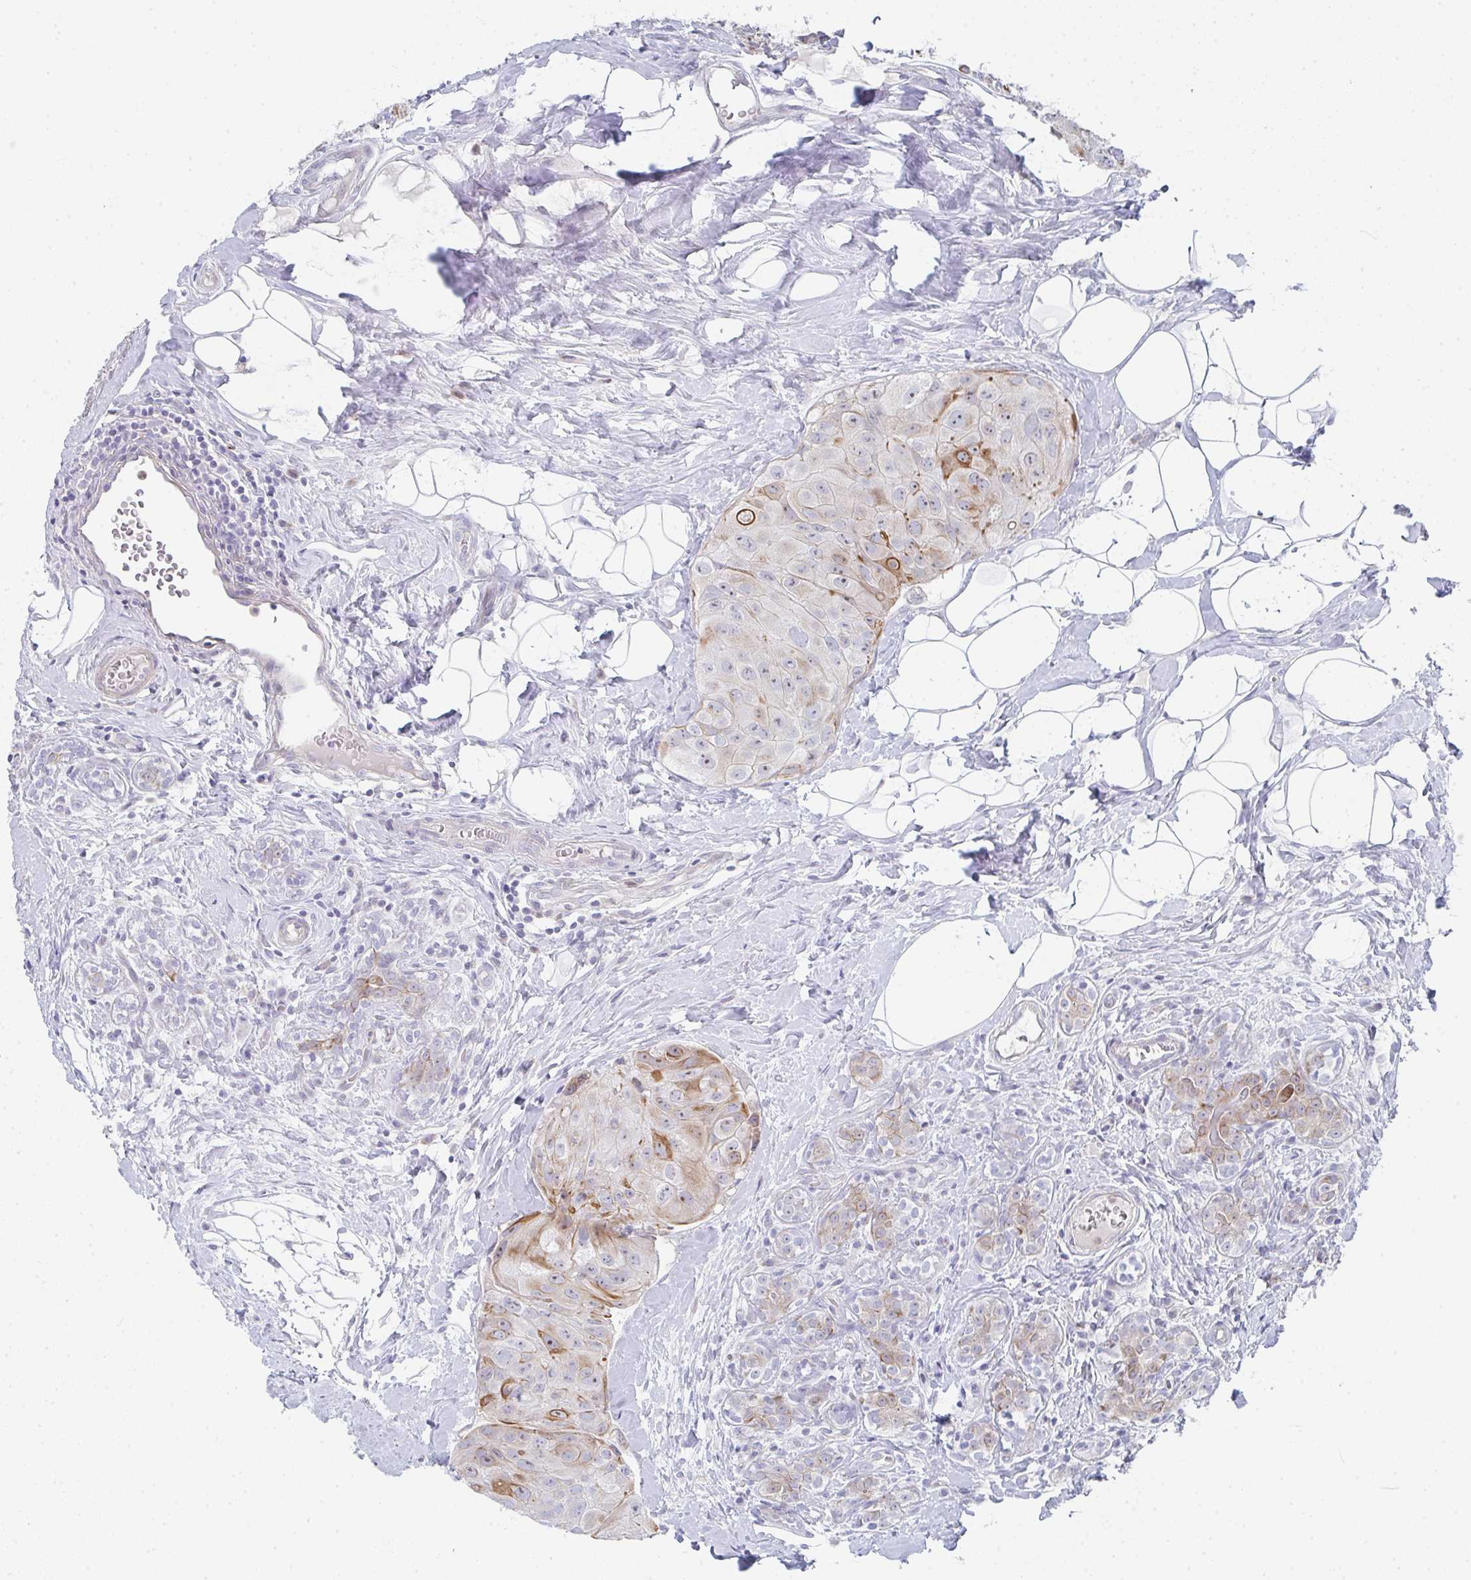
{"staining": {"intensity": "strong", "quantity": "<25%", "location": "cytoplasmic/membranous,nuclear"}, "tissue": "breast cancer", "cell_type": "Tumor cells", "image_type": "cancer", "snomed": [{"axis": "morphology", "description": "Duct carcinoma"}, {"axis": "topography", "description": "Breast"}], "caption": "An image of infiltrating ductal carcinoma (breast) stained for a protein exhibits strong cytoplasmic/membranous and nuclear brown staining in tumor cells.", "gene": "KLHL33", "patient": {"sex": "female", "age": 43}}